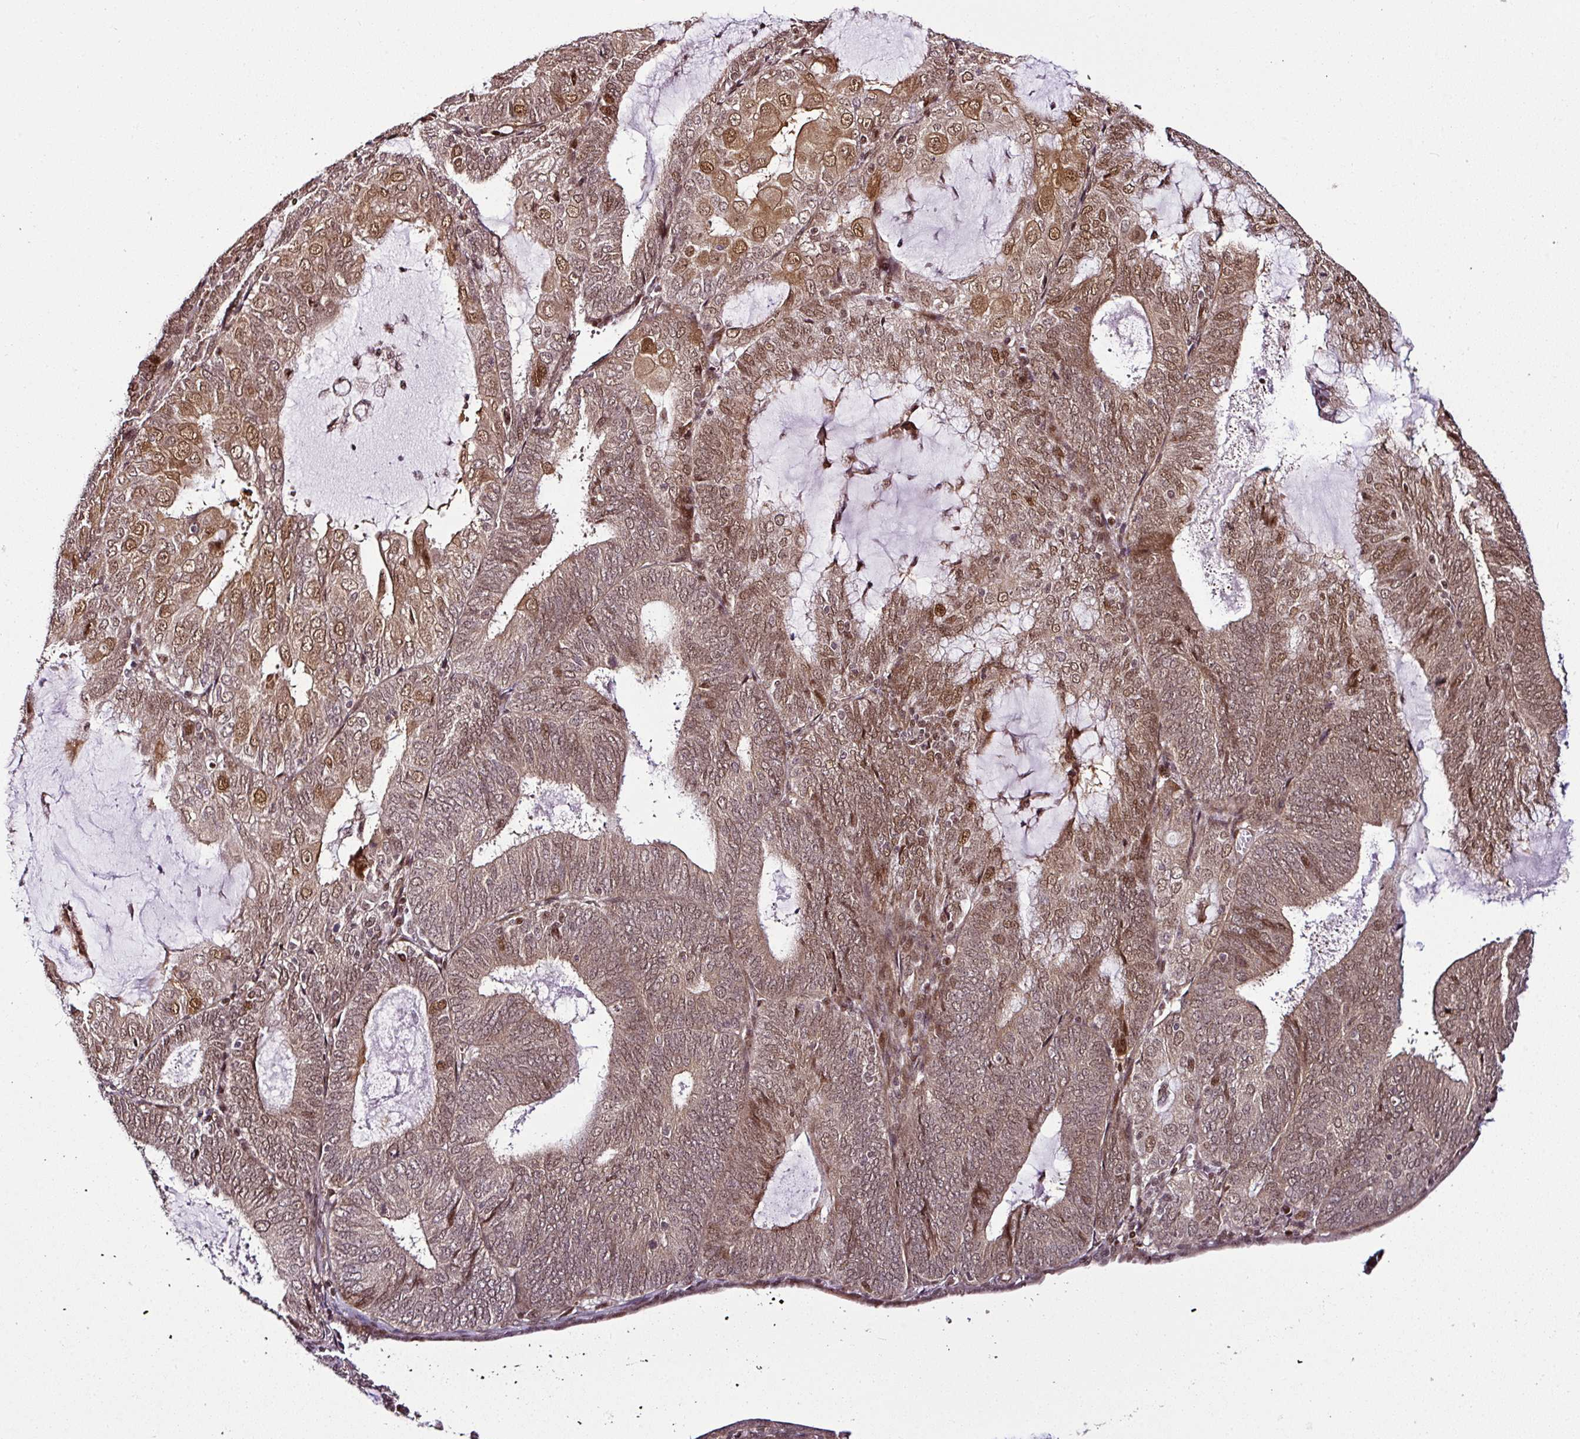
{"staining": {"intensity": "moderate", "quantity": "25%-75%", "location": "cytoplasmic/membranous,nuclear"}, "tissue": "endometrial cancer", "cell_type": "Tumor cells", "image_type": "cancer", "snomed": [{"axis": "morphology", "description": "Adenocarcinoma, NOS"}, {"axis": "topography", "description": "Endometrium"}], "caption": "The photomicrograph displays staining of adenocarcinoma (endometrial), revealing moderate cytoplasmic/membranous and nuclear protein staining (brown color) within tumor cells. (DAB (3,3'-diaminobenzidine) = brown stain, brightfield microscopy at high magnification).", "gene": "COPRS", "patient": {"sex": "female", "age": 81}}